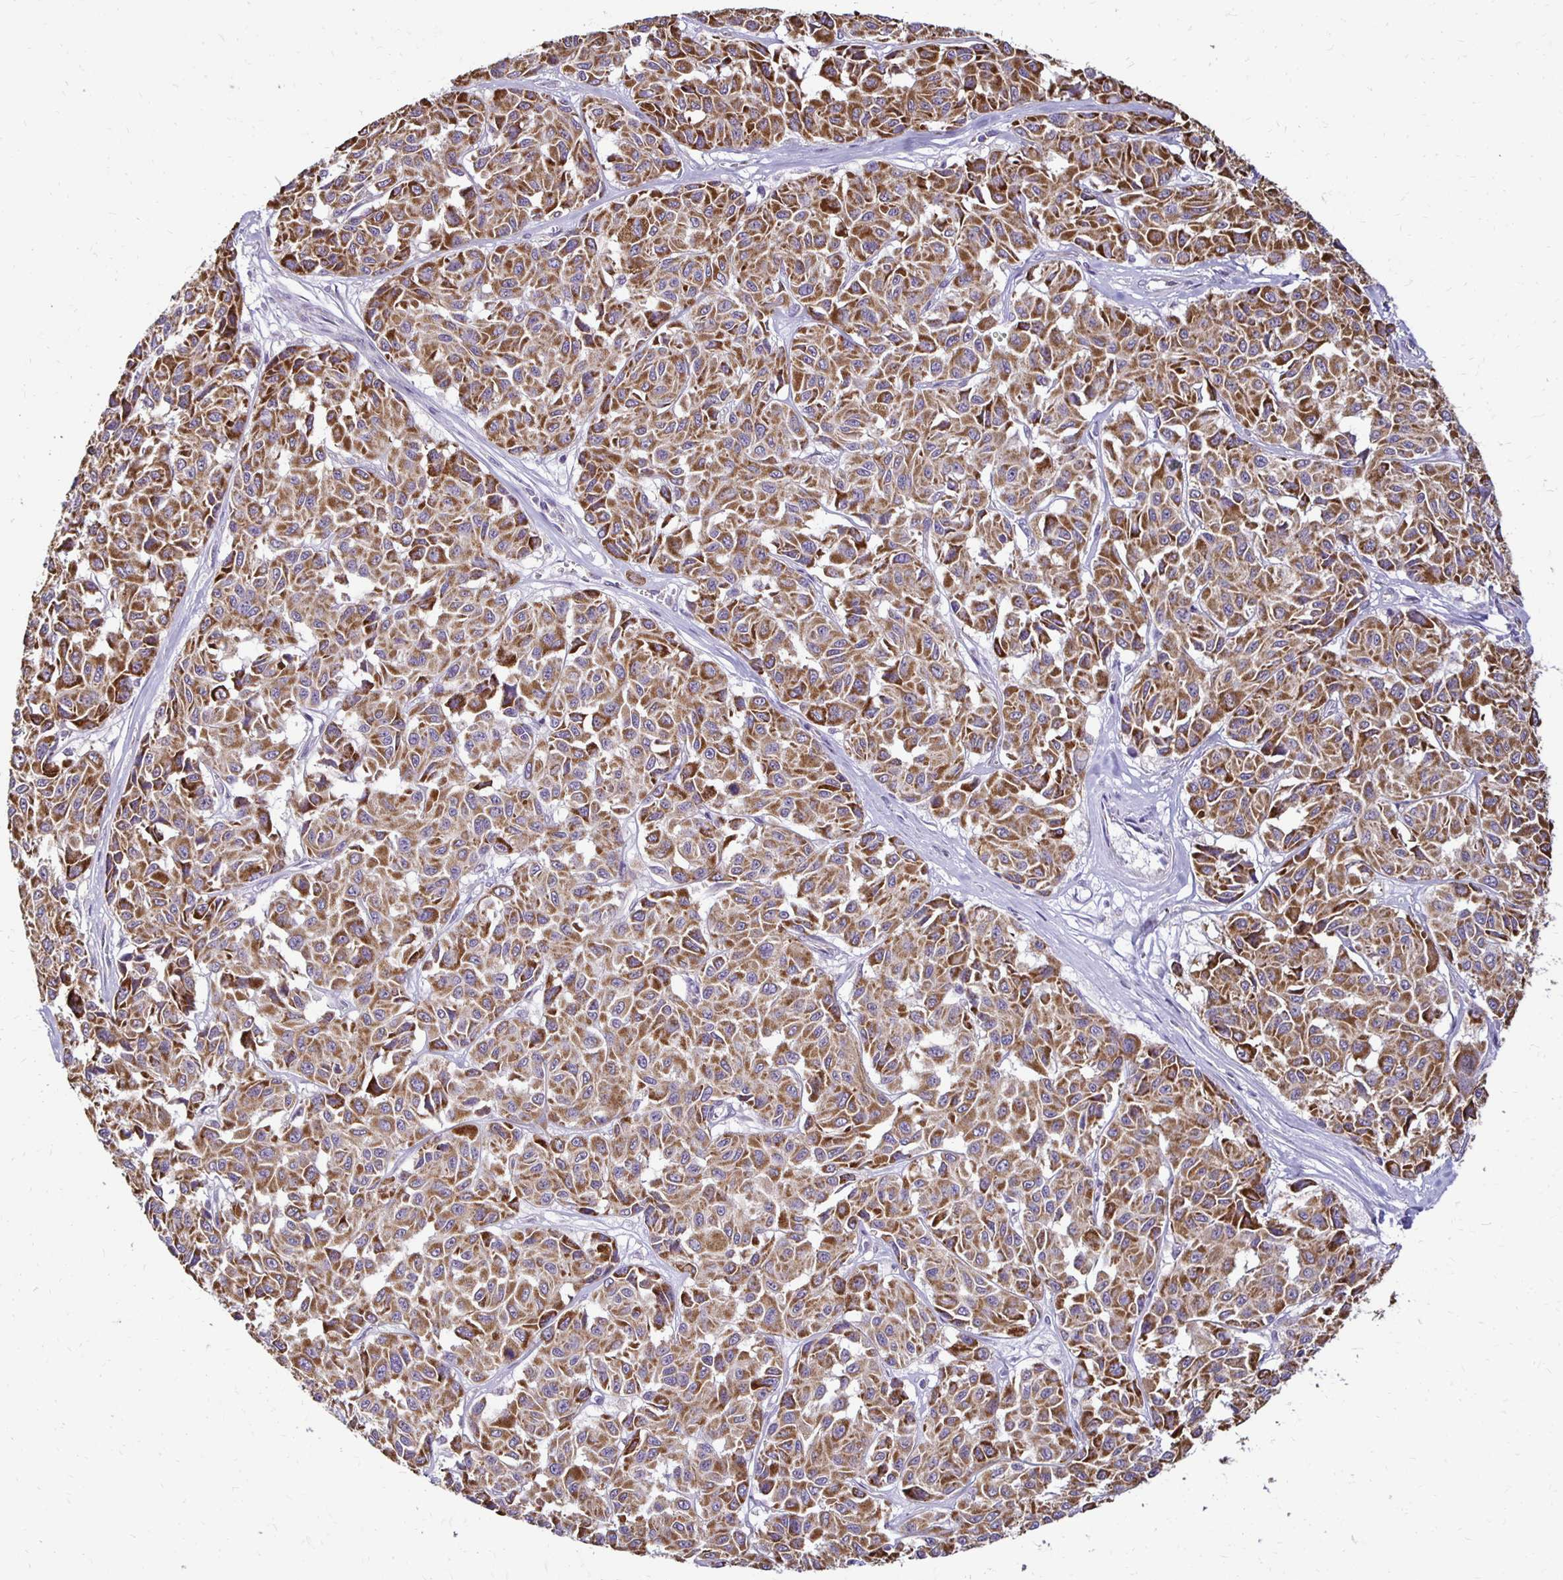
{"staining": {"intensity": "strong", "quantity": ">75%", "location": "cytoplasmic/membranous"}, "tissue": "melanoma", "cell_type": "Tumor cells", "image_type": "cancer", "snomed": [{"axis": "morphology", "description": "Malignant melanoma, NOS"}, {"axis": "topography", "description": "Skin"}], "caption": "About >75% of tumor cells in human malignant melanoma display strong cytoplasmic/membranous protein positivity as visualized by brown immunohistochemical staining.", "gene": "IER3", "patient": {"sex": "female", "age": 66}}